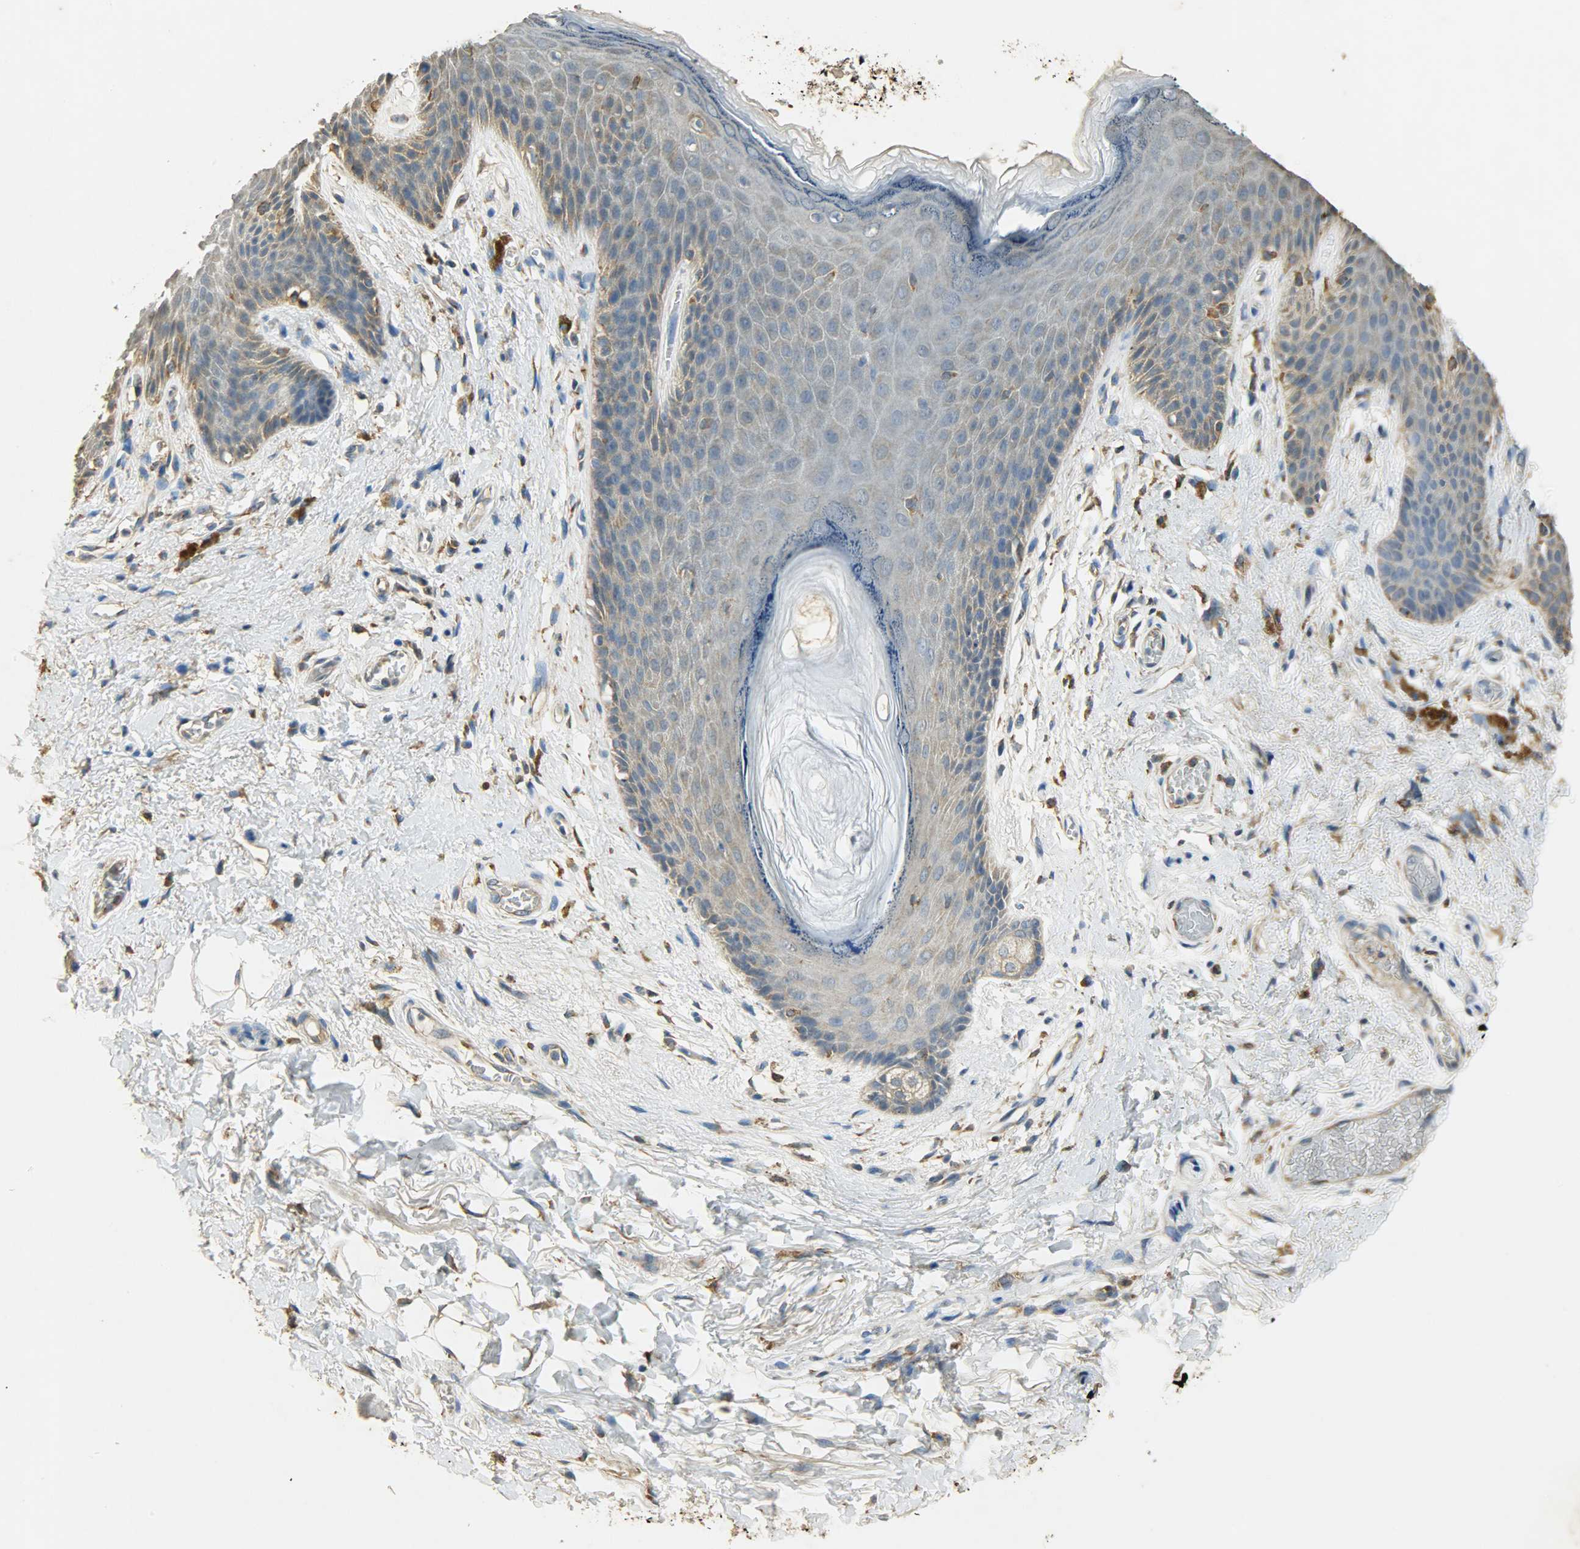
{"staining": {"intensity": "moderate", "quantity": ">75%", "location": "cytoplasmic/membranous"}, "tissue": "skin", "cell_type": "Epidermal cells", "image_type": "normal", "snomed": [{"axis": "morphology", "description": "Normal tissue, NOS"}, {"axis": "topography", "description": "Anal"}], "caption": "Immunohistochemistry (IHC) staining of normal skin, which exhibits medium levels of moderate cytoplasmic/membranous expression in about >75% of epidermal cells indicating moderate cytoplasmic/membranous protein positivity. The staining was performed using DAB (3,3'-diaminobenzidine) (brown) for protein detection and nuclei were counterstained in hematoxylin (blue).", "gene": "HSPA5", "patient": {"sex": "female", "age": 46}}